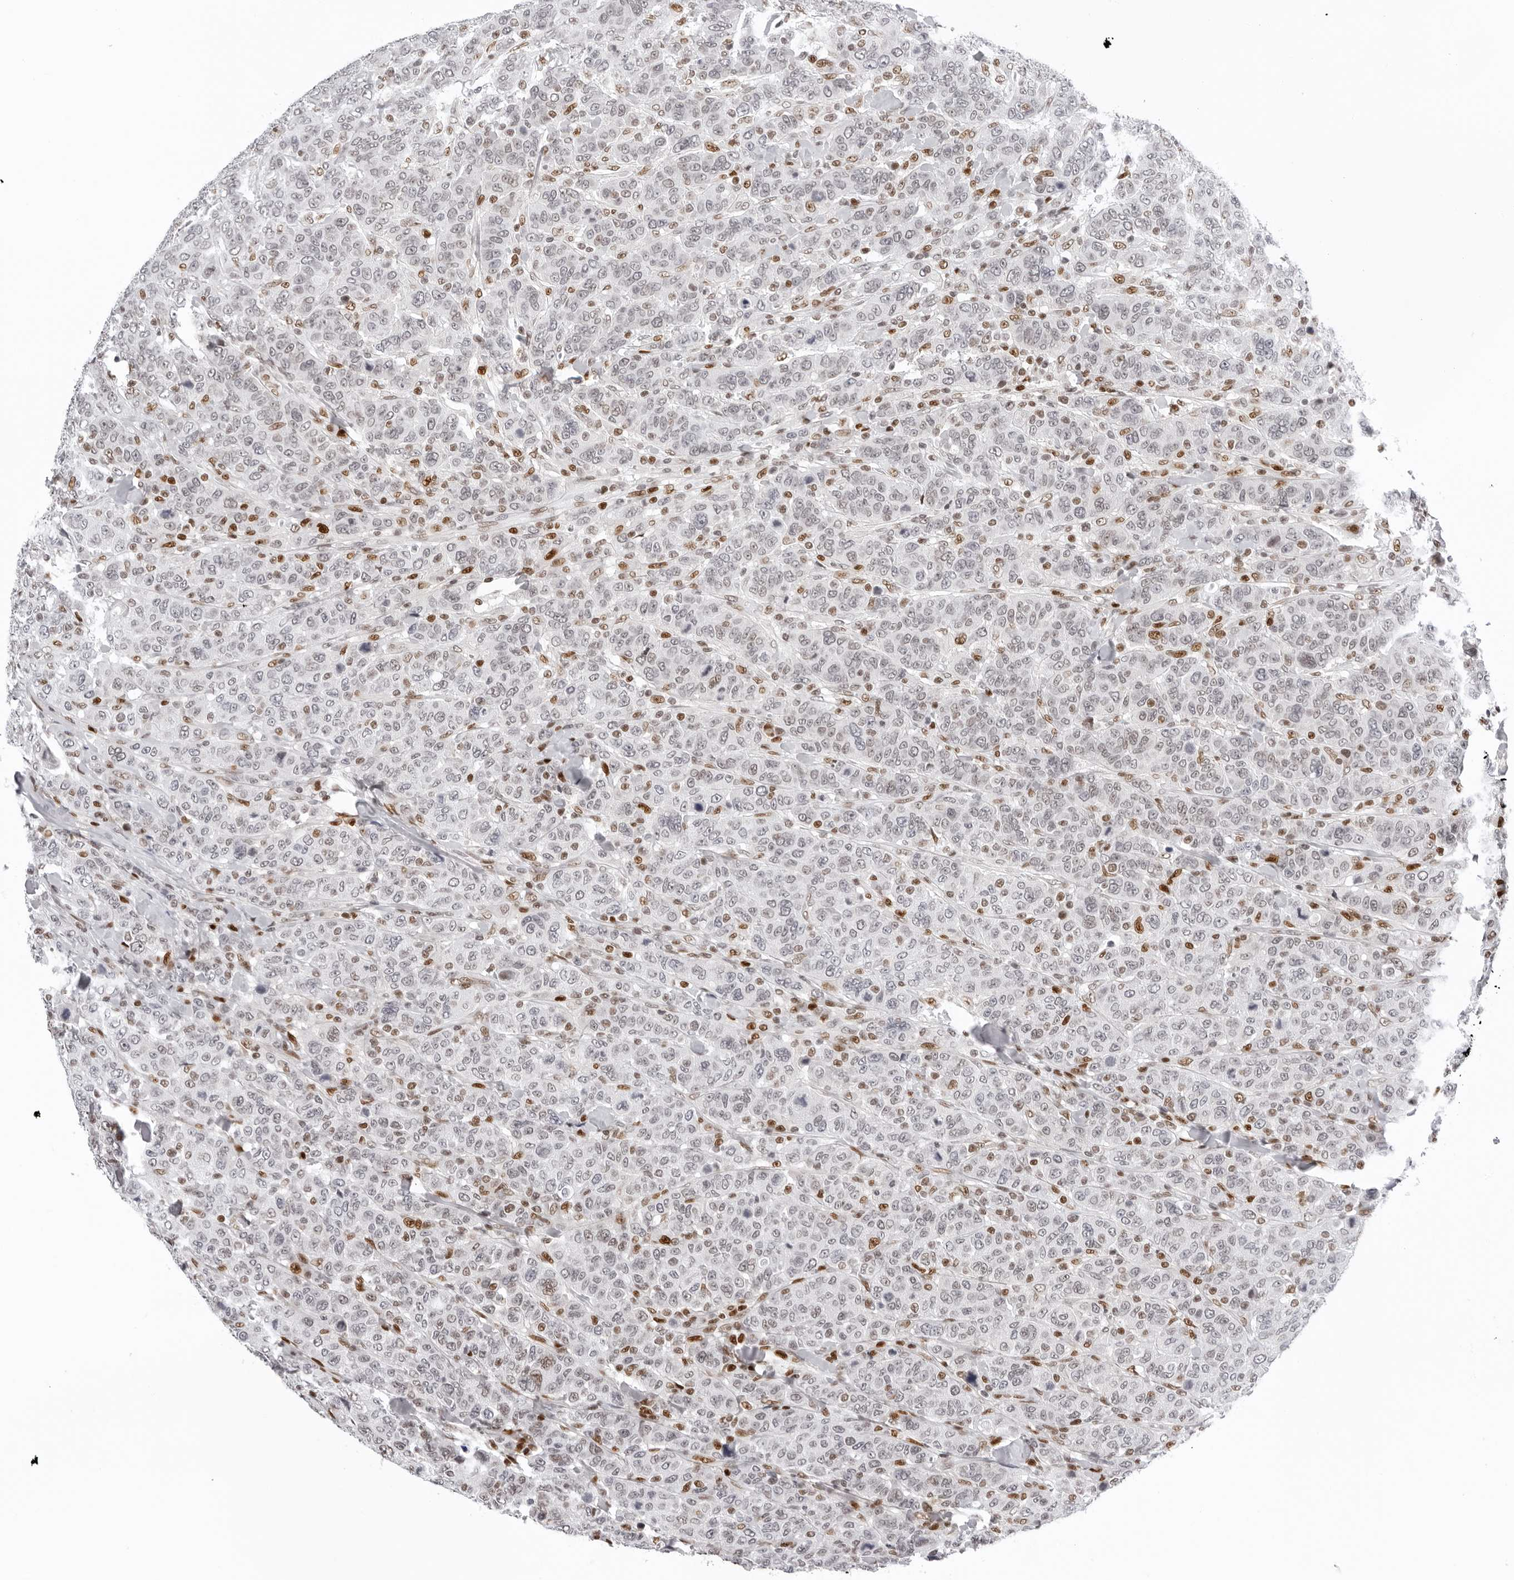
{"staining": {"intensity": "weak", "quantity": "<25%", "location": "nuclear"}, "tissue": "breast cancer", "cell_type": "Tumor cells", "image_type": "cancer", "snomed": [{"axis": "morphology", "description": "Duct carcinoma"}, {"axis": "topography", "description": "Breast"}], "caption": "The micrograph demonstrates no staining of tumor cells in breast cancer.", "gene": "OGG1", "patient": {"sex": "female", "age": 37}}